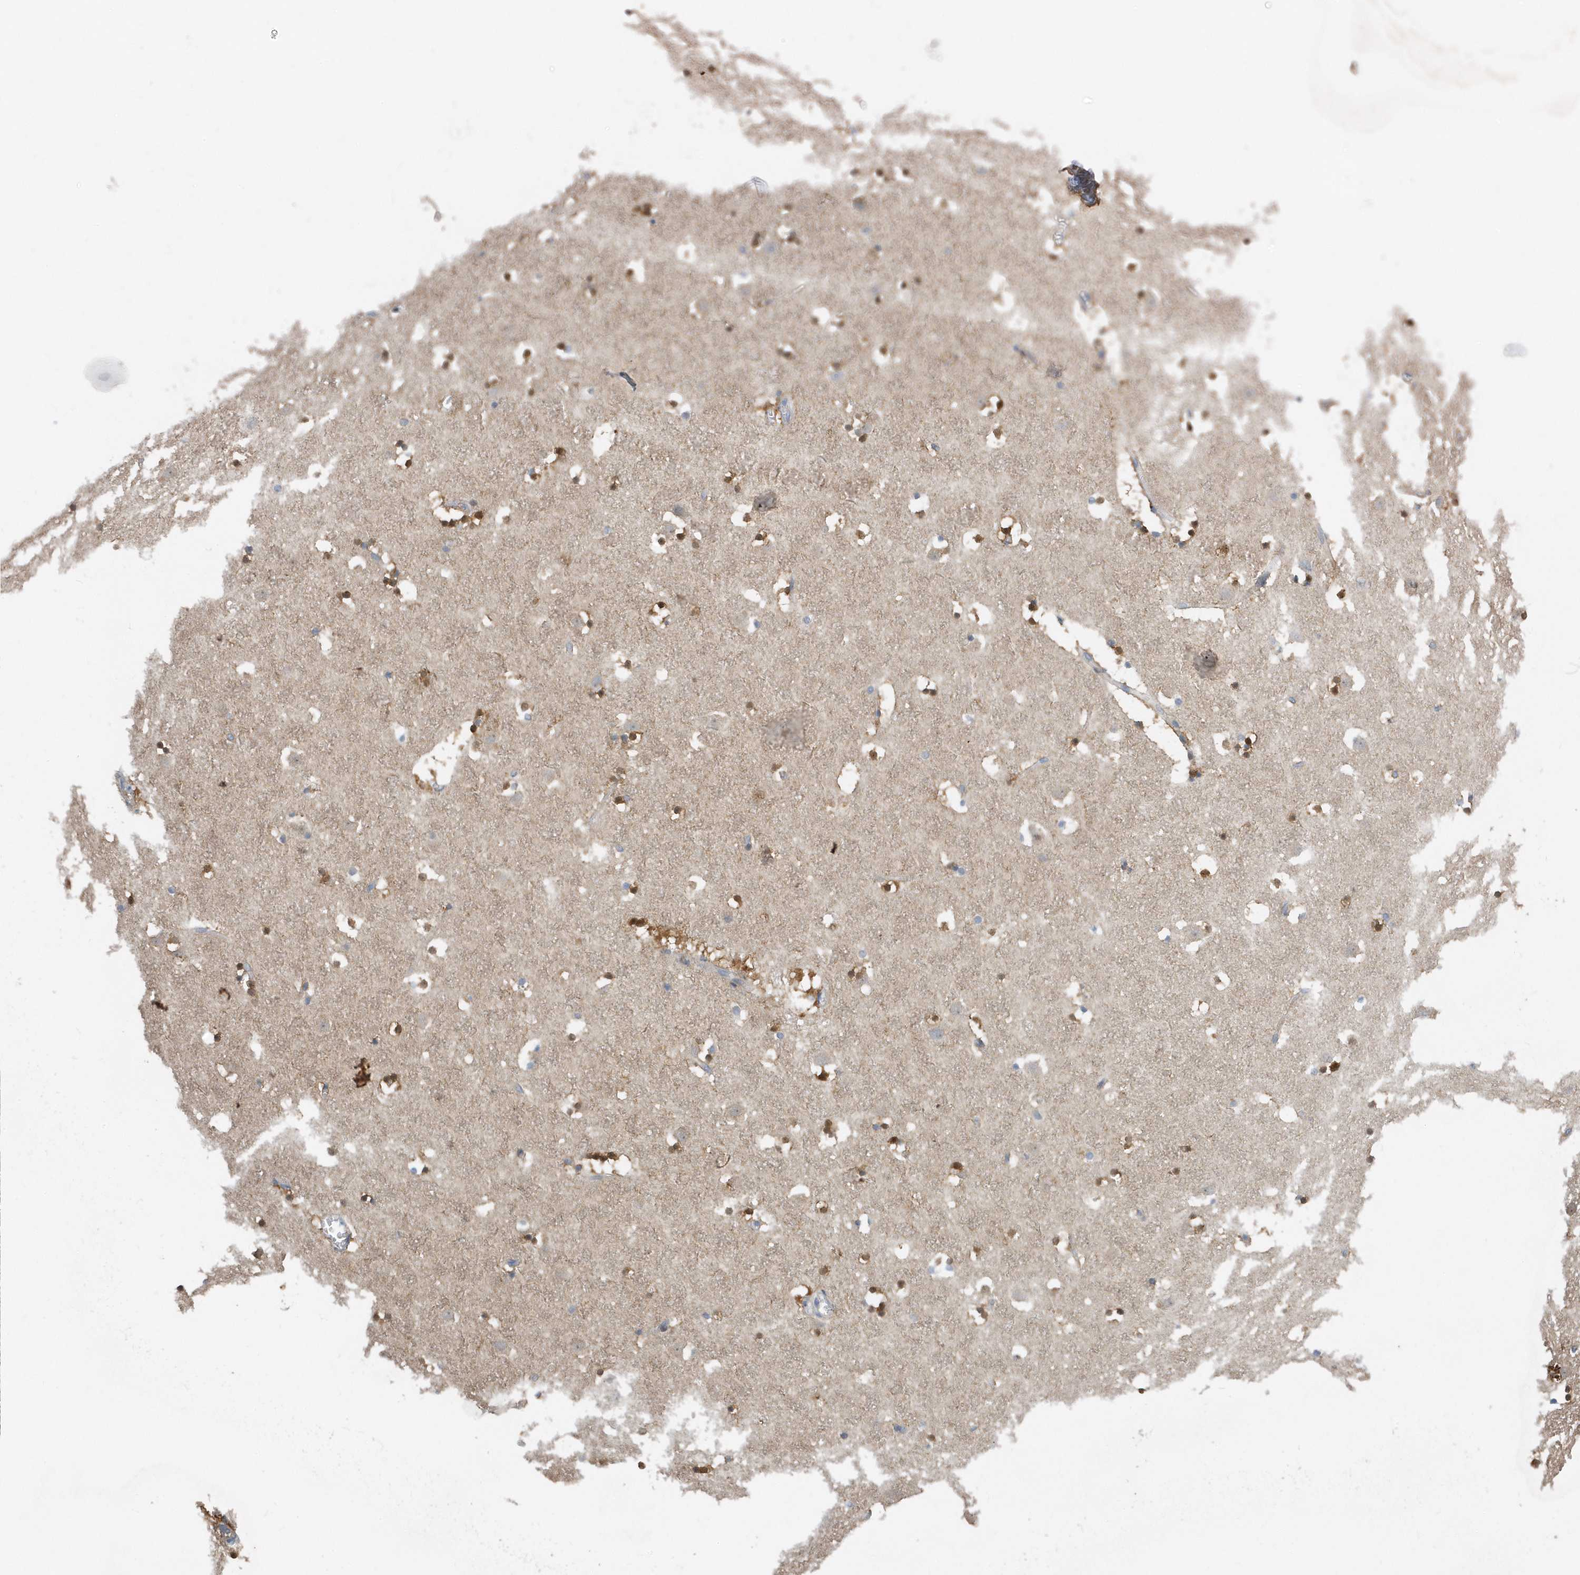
{"staining": {"intensity": "strong", "quantity": "<25%", "location": "nuclear"}, "tissue": "caudate", "cell_type": "Glial cells", "image_type": "normal", "snomed": [{"axis": "morphology", "description": "Normal tissue, NOS"}, {"axis": "topography", "description": "Lateral ventricle wall"}], "caption": "Immunohistochemical staining of normal caudate demonstrates <25% levels of strong nuclear protein expression in approximately <25% of glial cells. (DAB (3,3'-diaminobenzidine) IHC with brightfield microscopy, high magnification).", "gene": "USP53", "patient": {"sex": "male", "age": 45}}